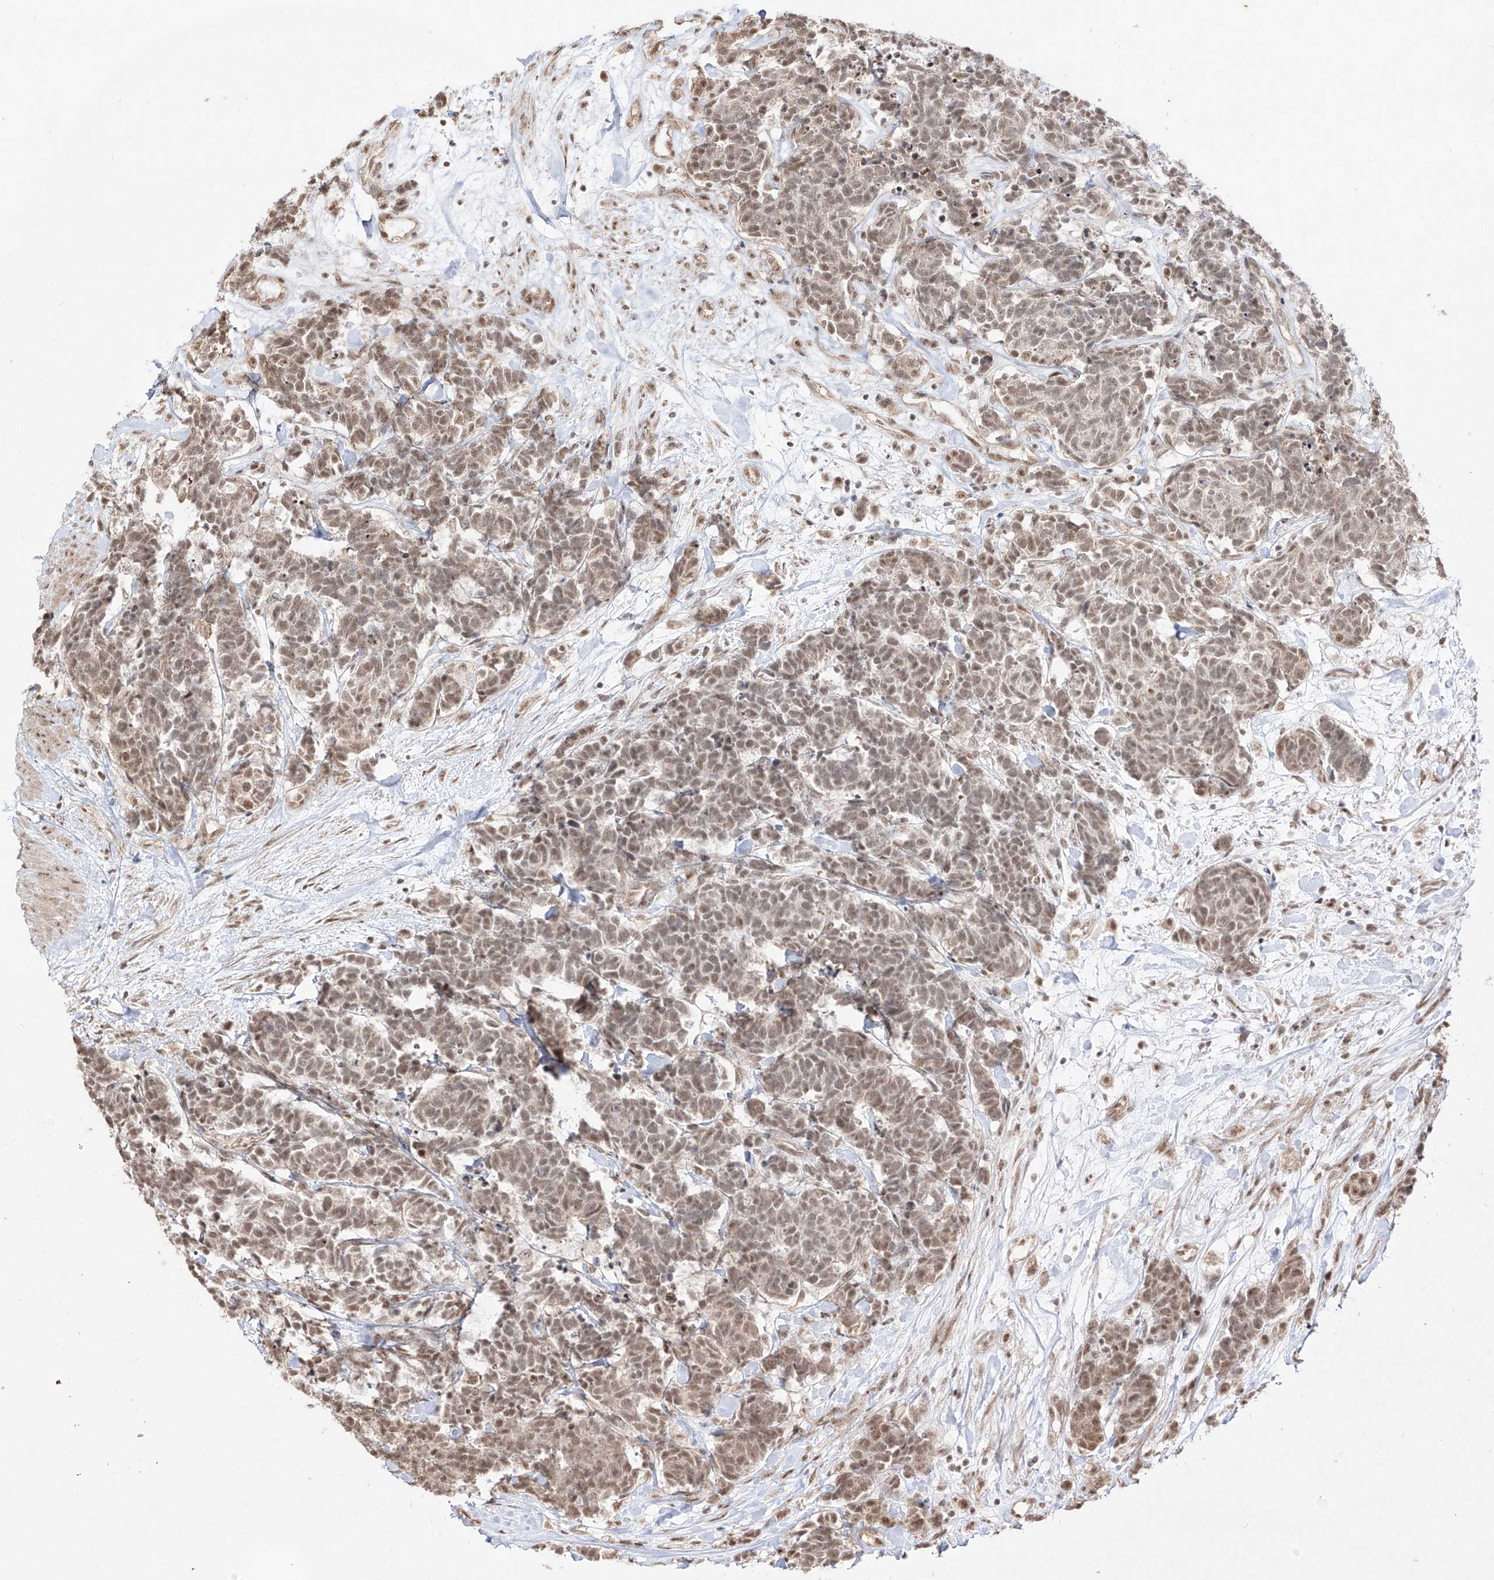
{"staining": {"intensity": "moderate", "quantity": ">75%", "location": "nuclear"}, "tissue": "carcinoid", "cell_type": "Tumor cells", "image_type": "cancer", "snomed": [{"axis": "morphology", "description": "Carcinoma, NOS"}, {"axis": "morphology", "description": "Carcinoid, malignant, NOS"}, {"axis": "topography", "description": "Urinary bladder"}], "caption": "Brown immunohistochemical staining in malignant carcinoid reveals moderate nuclear staining in approximately >75% of tumor cells.", "gene": "SNRNP27", "patient": {"sex": "male", "age": 57}}